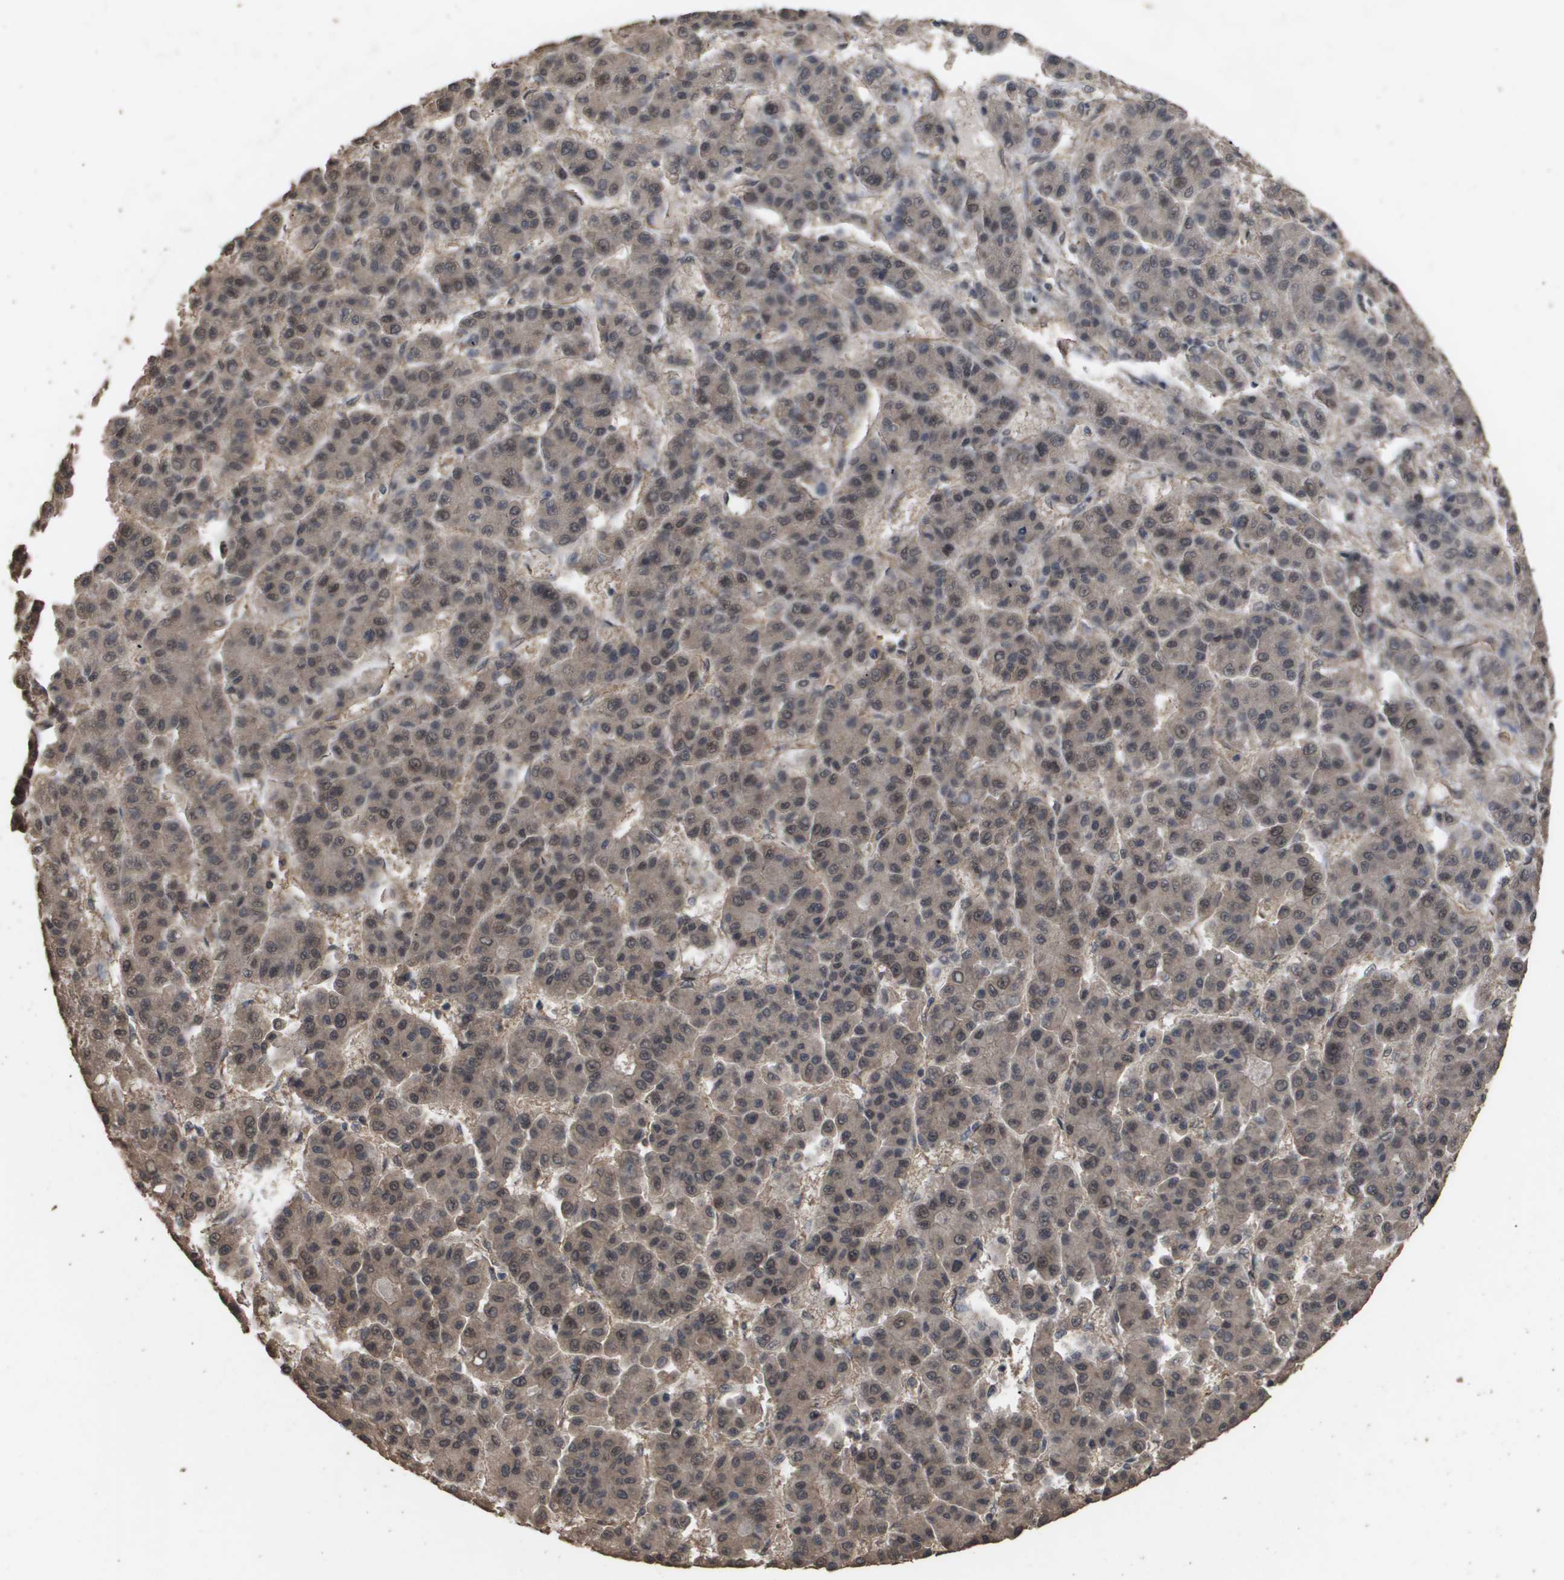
{"staining": {"intensity": "weak", "quantity": ">75%", "location": "cytoplasmic/membranous,nuclear"}, "tissue": "liver cancer", "cell_type": "Tumor cells", "image_type": "cancer", "snomed": [{"axis": "morphology", "description": "Carcinoma, Hepatocellular, NOS"}, {"axis": "topography", "description": "Liver"}], "caption": "Protein expression analysis of liver hepatocellular carcinoma demonstrates weak cytoplasmic/membranous and nuclear staining in approximately >75% of tumor cells. (Stains: DAB (3,3'-diaminobenzidine) in brown, nuclei in blue, Microscopy: brightfield microscopy at high magnification).", "gene": "CUL5", "patient": {"sex": "male", "age": 70}}